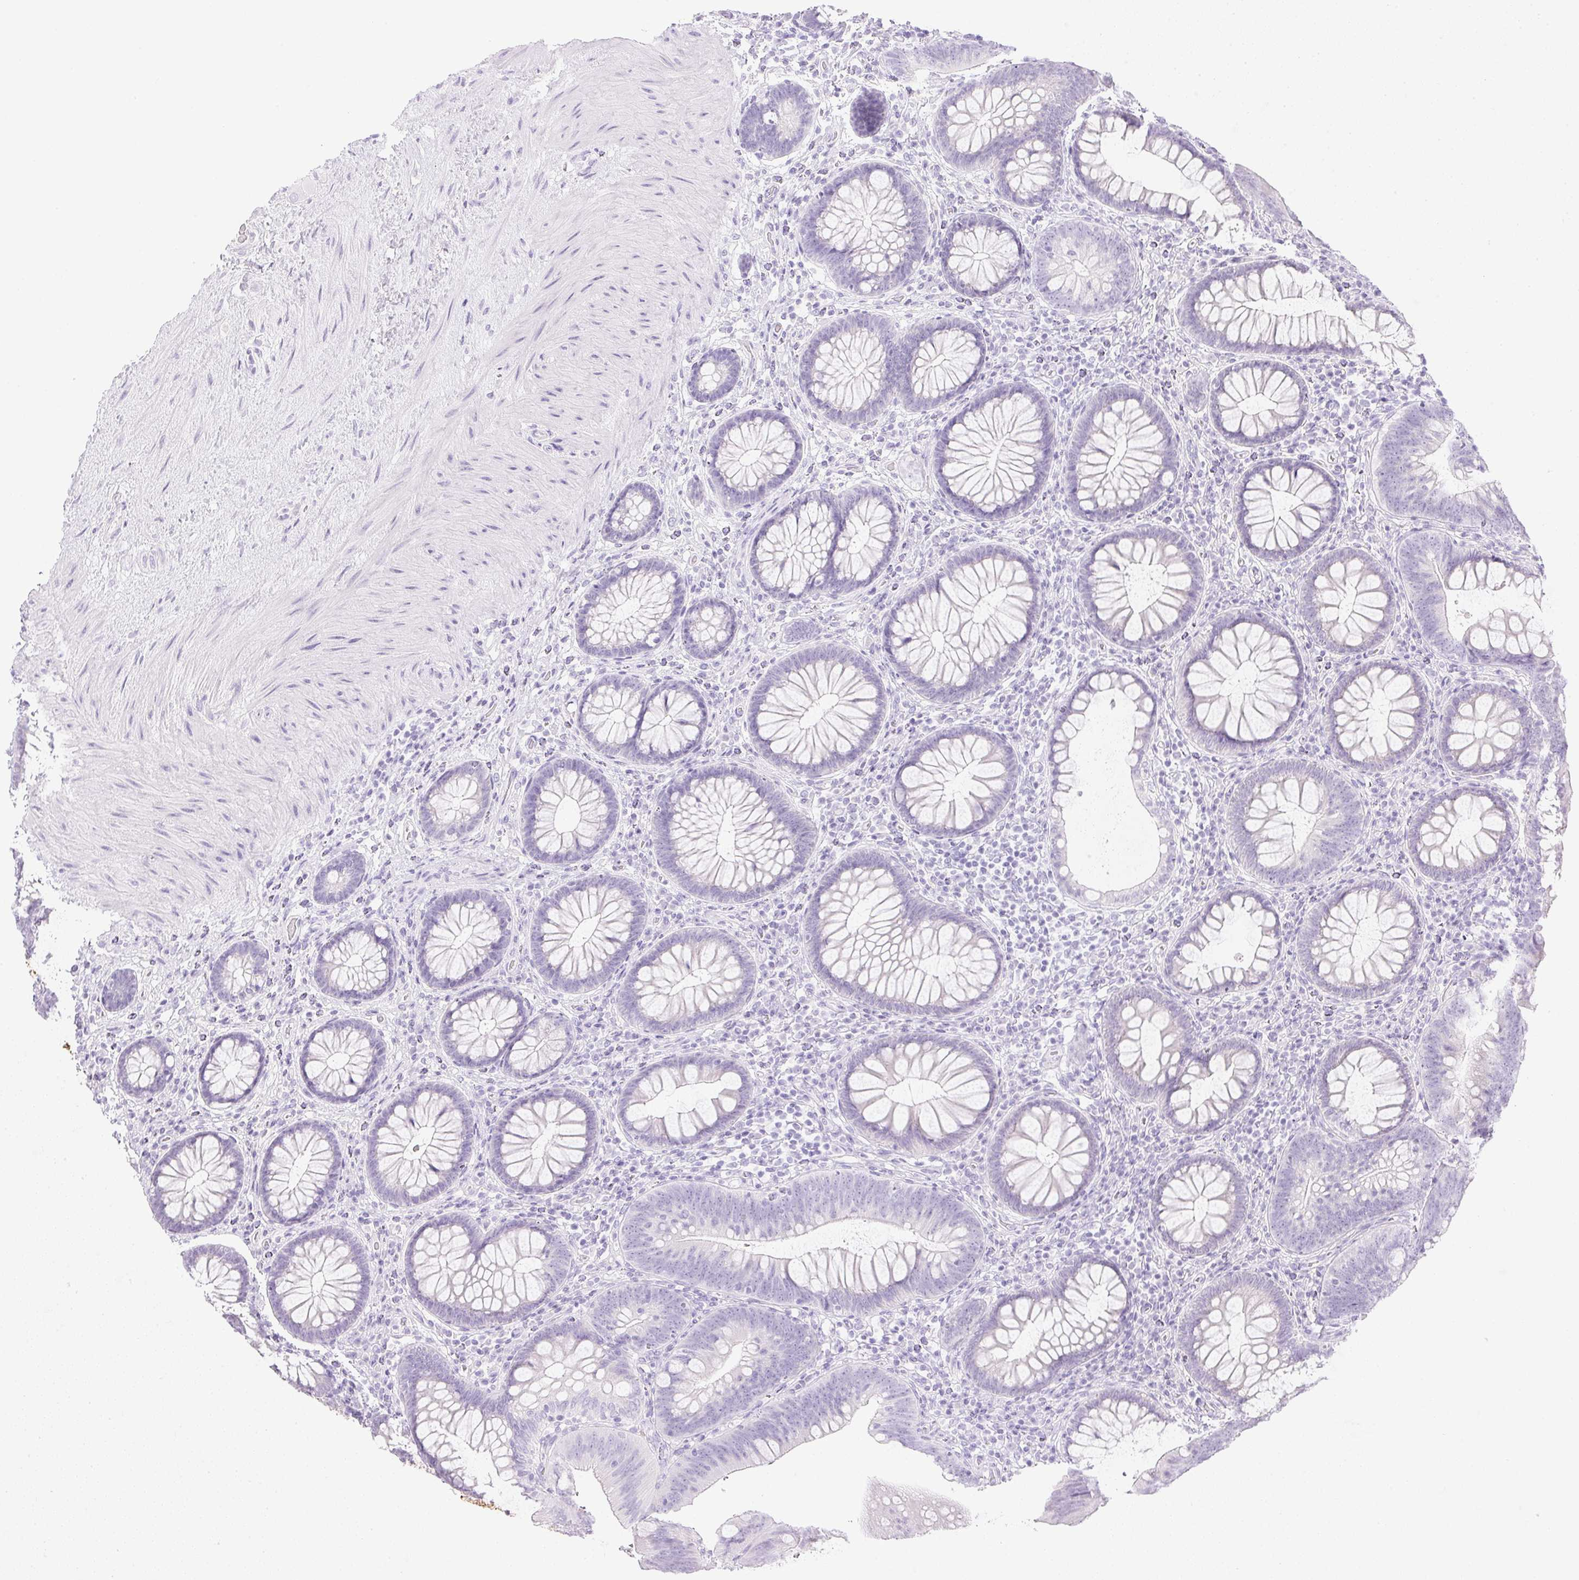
{"staining": {"intensity": "negative", "quantity": "none", "location": "none"}, "tissue": "colon", "cell_type": "Endothelial cells", "image_type": "normal", "snomed": [{"axis": "morphology", "description": "Normal tissue, NOS"}, {"axis": "morphology", "description": "Adenoma, NOS"}, {"axis": "topography", "description": "Soft tissue"}, {"axis": "topography", "description": "Colon"}], "caption": "Immunohistochemistry histopathology image of unremarkable human colon stained for a protein (brown), which shows no staining in endothelial cells. (DAB (3,3'-diaminobenzidine) immunohistochemistry (IHC), high magnification).", "gene": "CPB1", "patient": {"sex": "male", "age": 47}}